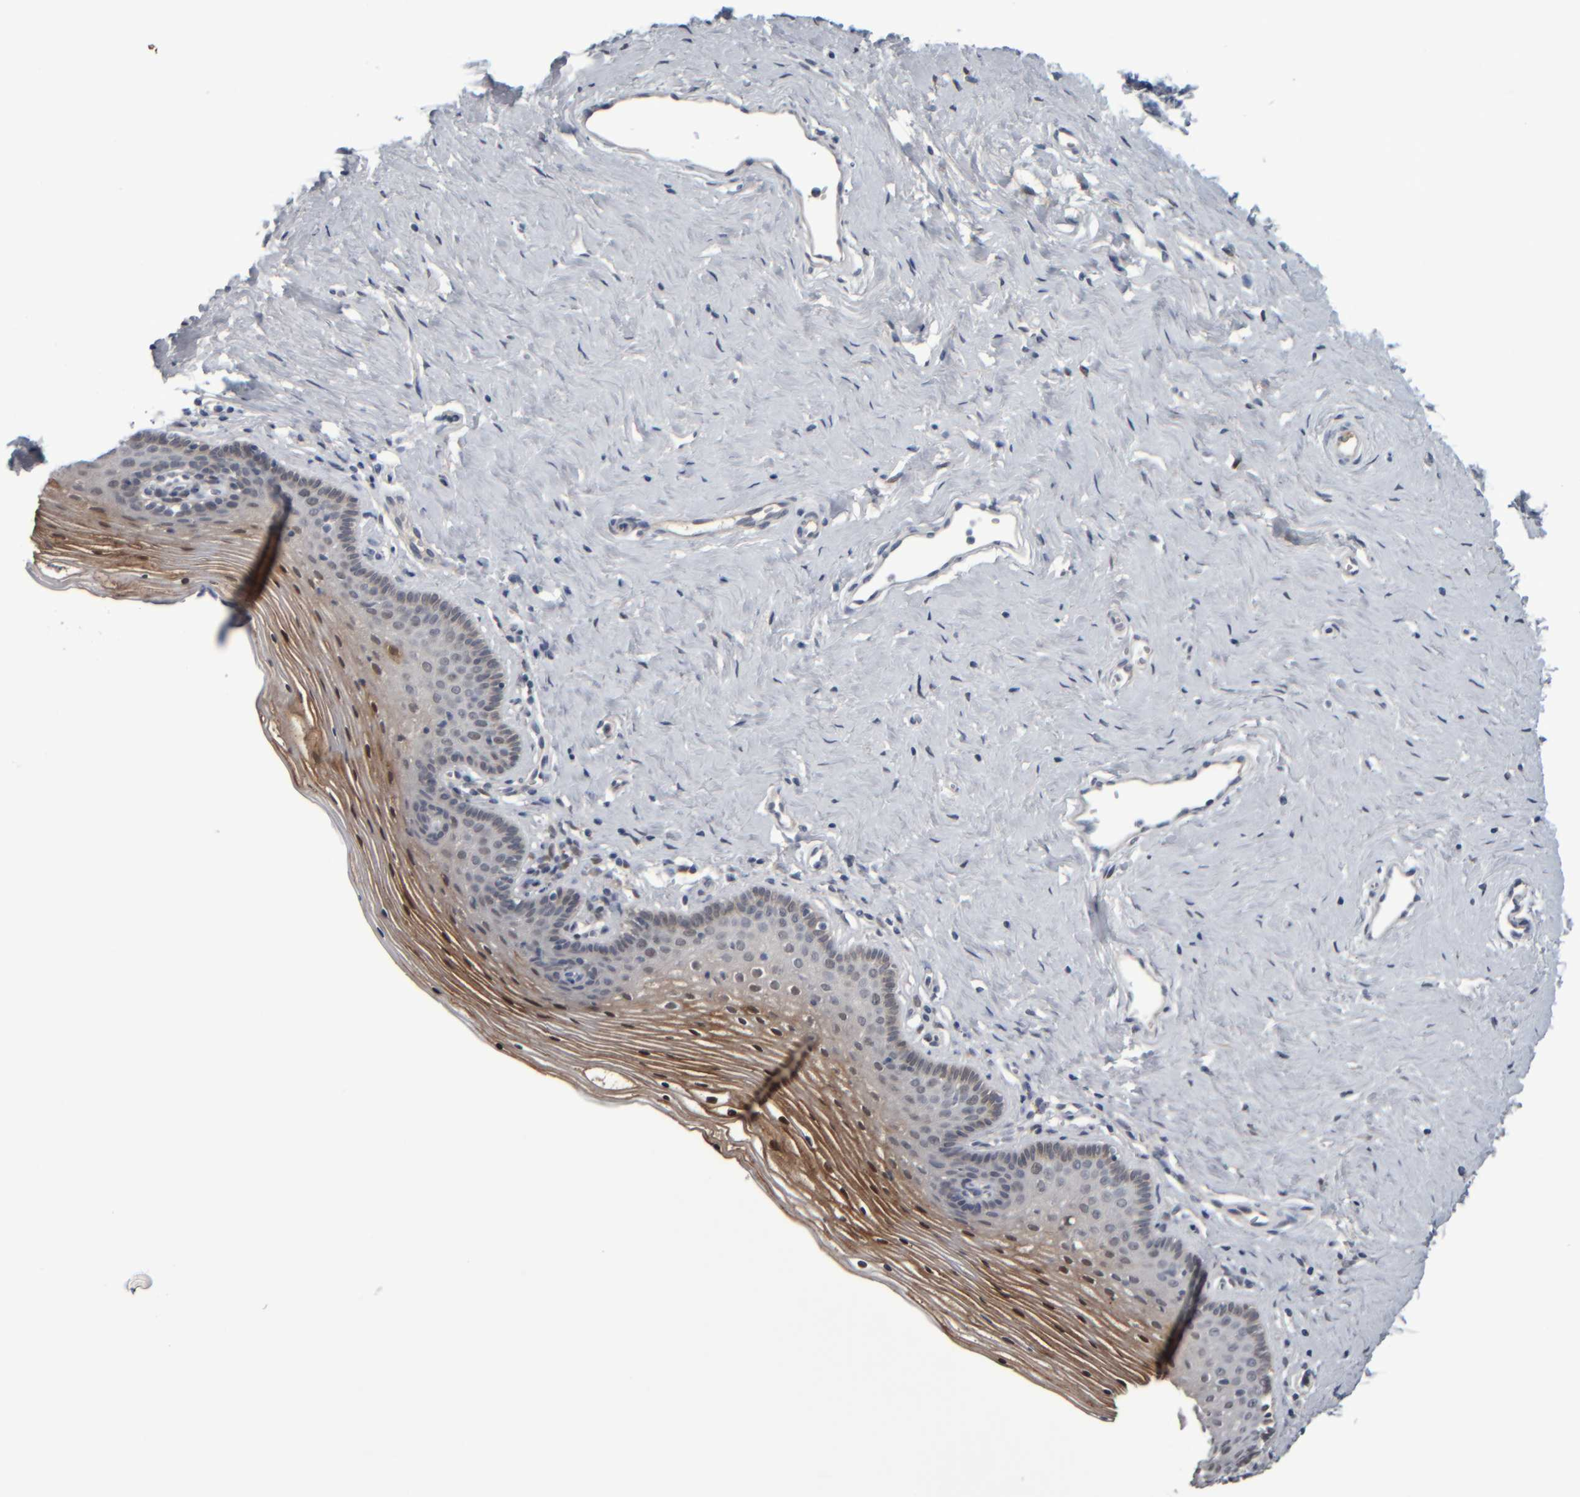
{"staining": {"intensity": "moderate", "quantity": "25%-75%", "location": "cytoplasmic/membranous,nuclear"}, "tissue": "vagina", "cell_type": "Squamous epithelial cells", "image_type": "normal", "snomed": [{"axis": "morphology", "description": "Normal tissue, NOS"}, {"axis": "topography", "description": "Vagina"}], "caption": "IHC of unremarkable human vagina demonstrates medium levels of moderate cytoplasmic/membranous,nuclear expression in approximately 25%-75% of squamous epithelial cells. The staining is performed using DAB brown chromogen to label protein expression. The nuclei are counter-stained blue using hematoxylin.", "gene": "COL14A1", "patient": {"sex": "female", "age": 32}}